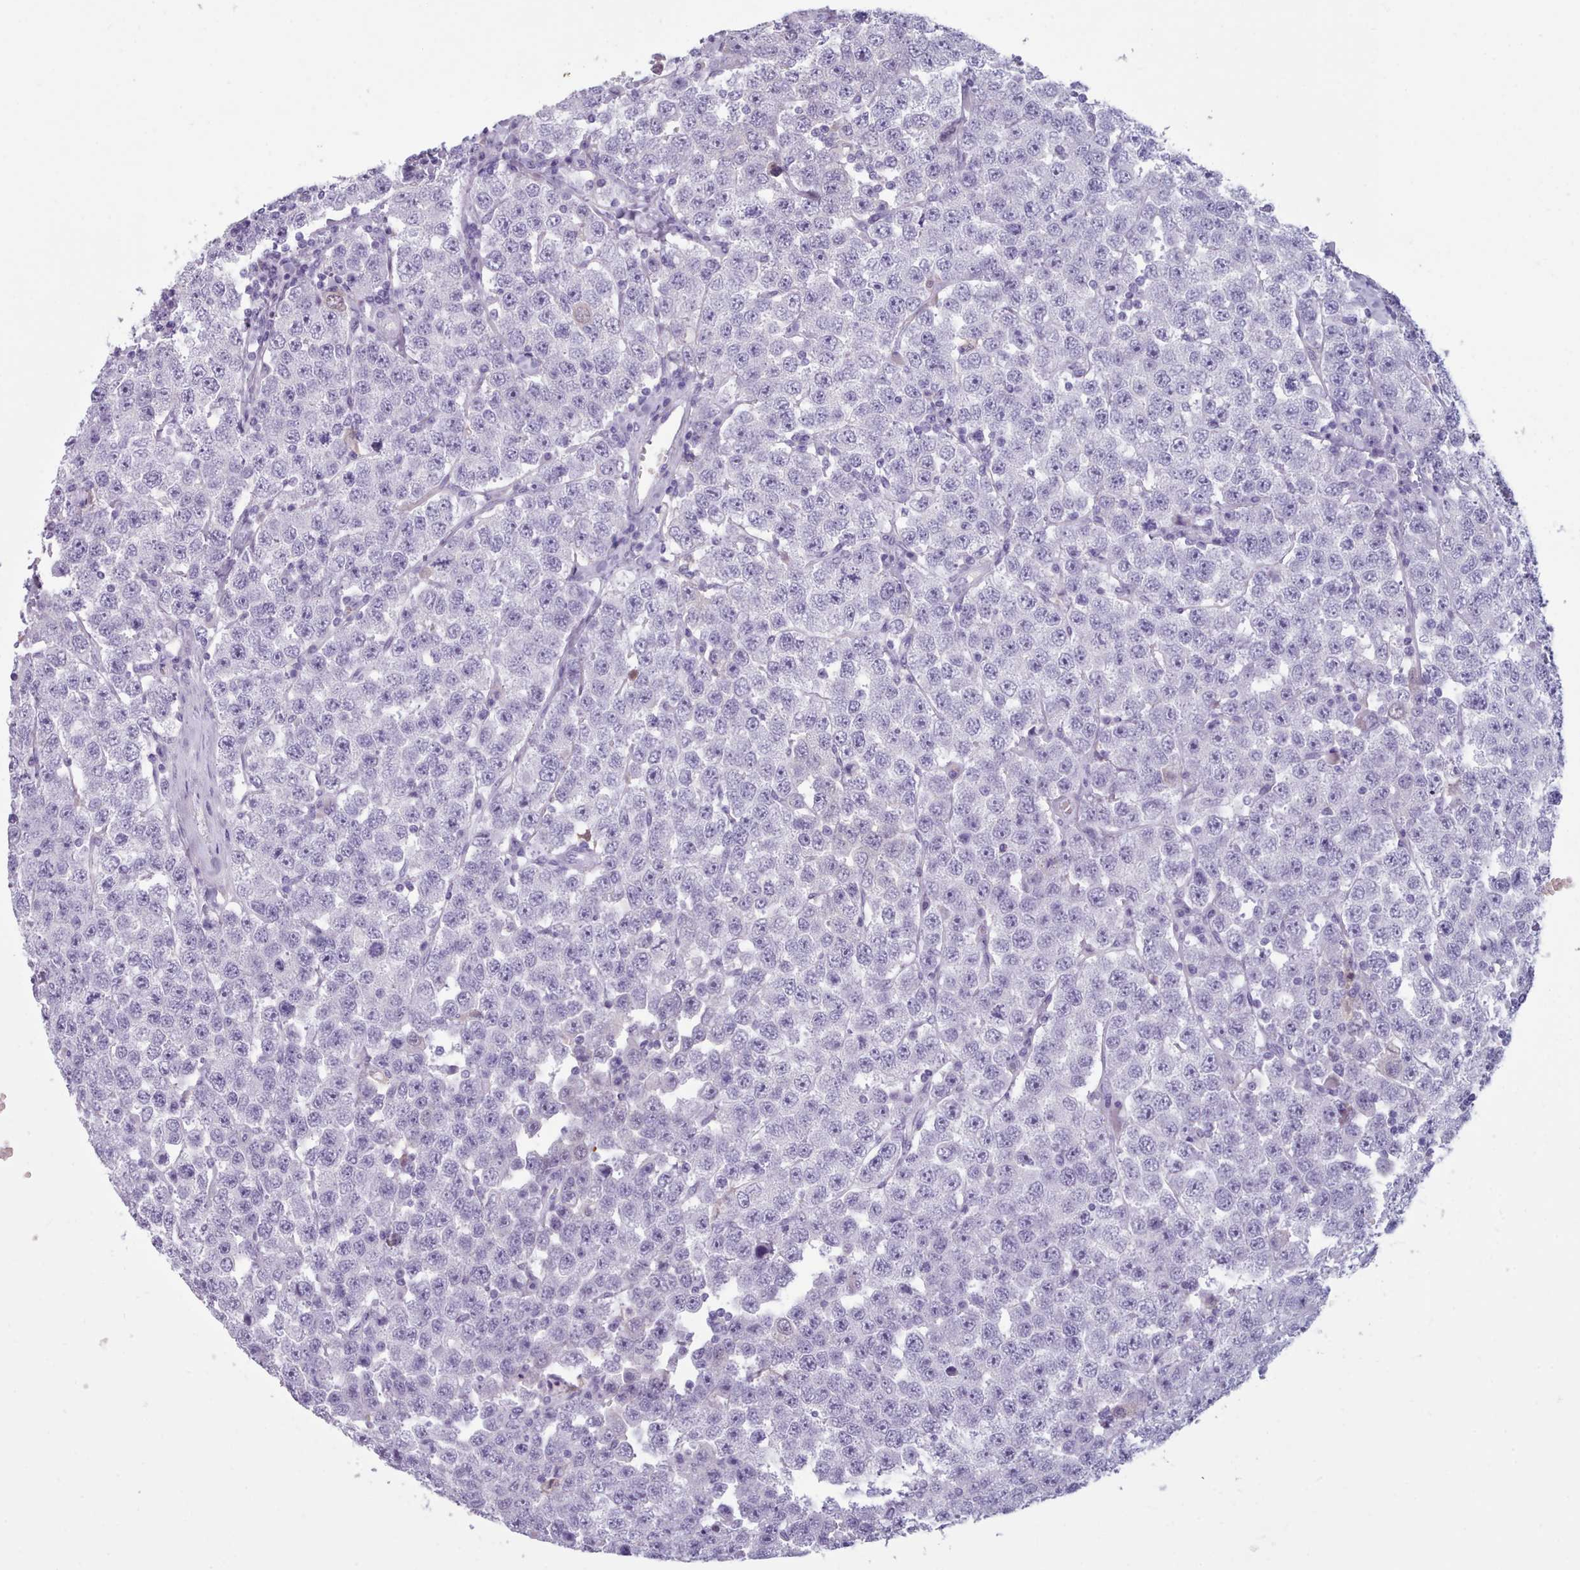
{"staining": {"intensity": "negative", "quantity": "none", "location": "none"}, "tissue": "testis cancer", "cell_type": "Tumor cells", "image_type": "cancer", "snomed": [{"axis": "morphology", "description": "Seminoma, NOS"}, {"axis": "topography", "description": "Testis"}], "caption": "Immunohistochemistry of human testis seminoma reveals no positivity in tumor cells.", "gene": "ZNF43", "patient": {"sex": "male", "age": 28}}